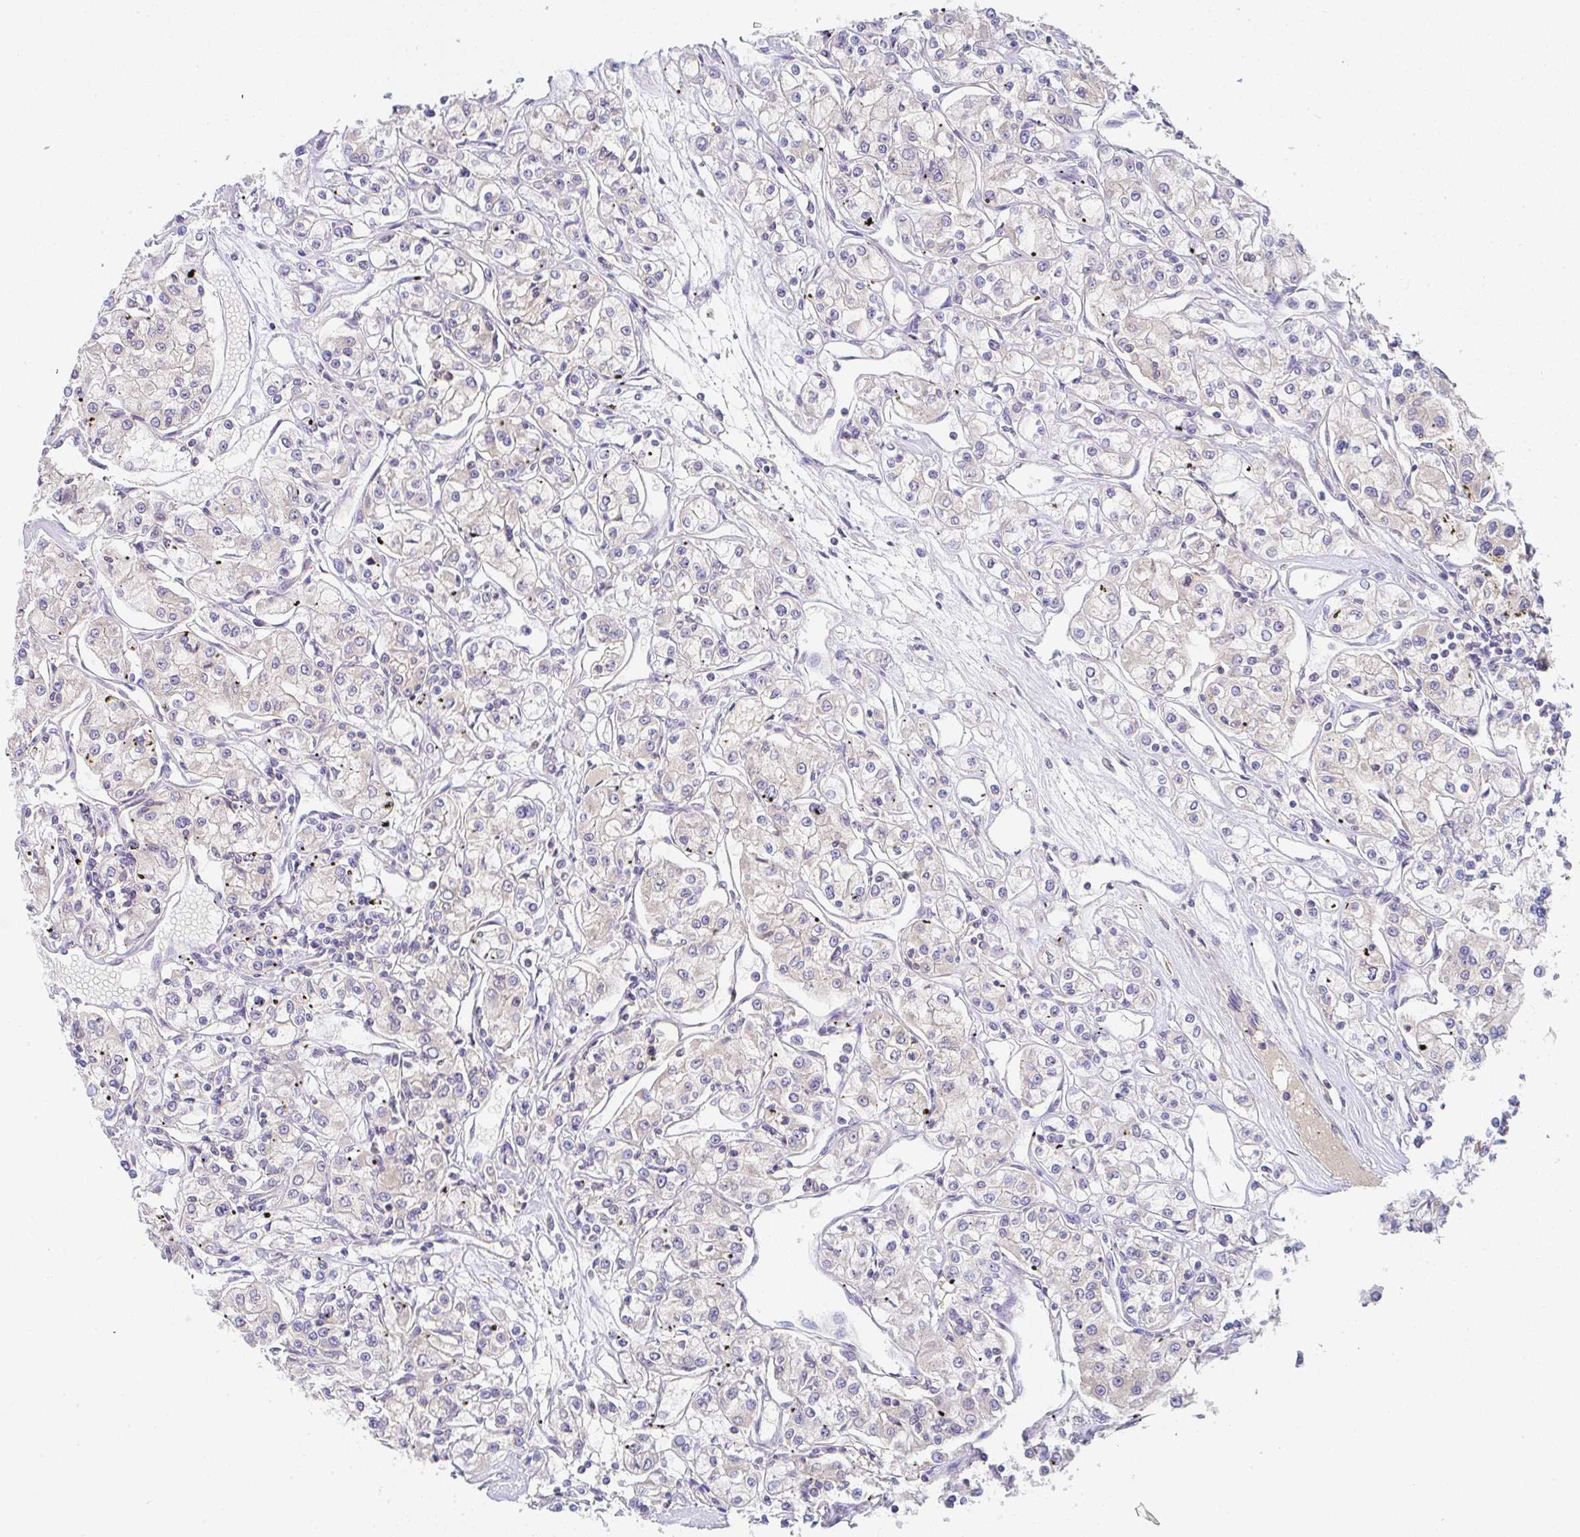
{"staining": {"intensity": "negative", "quantity": "none", "location": "none"}, "tissue": "renal cancer", "cell_type": "Tumor cells", "image_type": "cancer", "snomed": [{"axis": "morphology", "description": "Adenocarcinoma, NOS"}, {"axis": "topography", "description": "Kidney"}], "caption": "This is an immunohistochemistry (IHC) histopathology image of adenocarcinoma (renal). There is no expression in tumor cells.", "gene": "DERL2", "patient": {"sex": "female", "age": 59}}